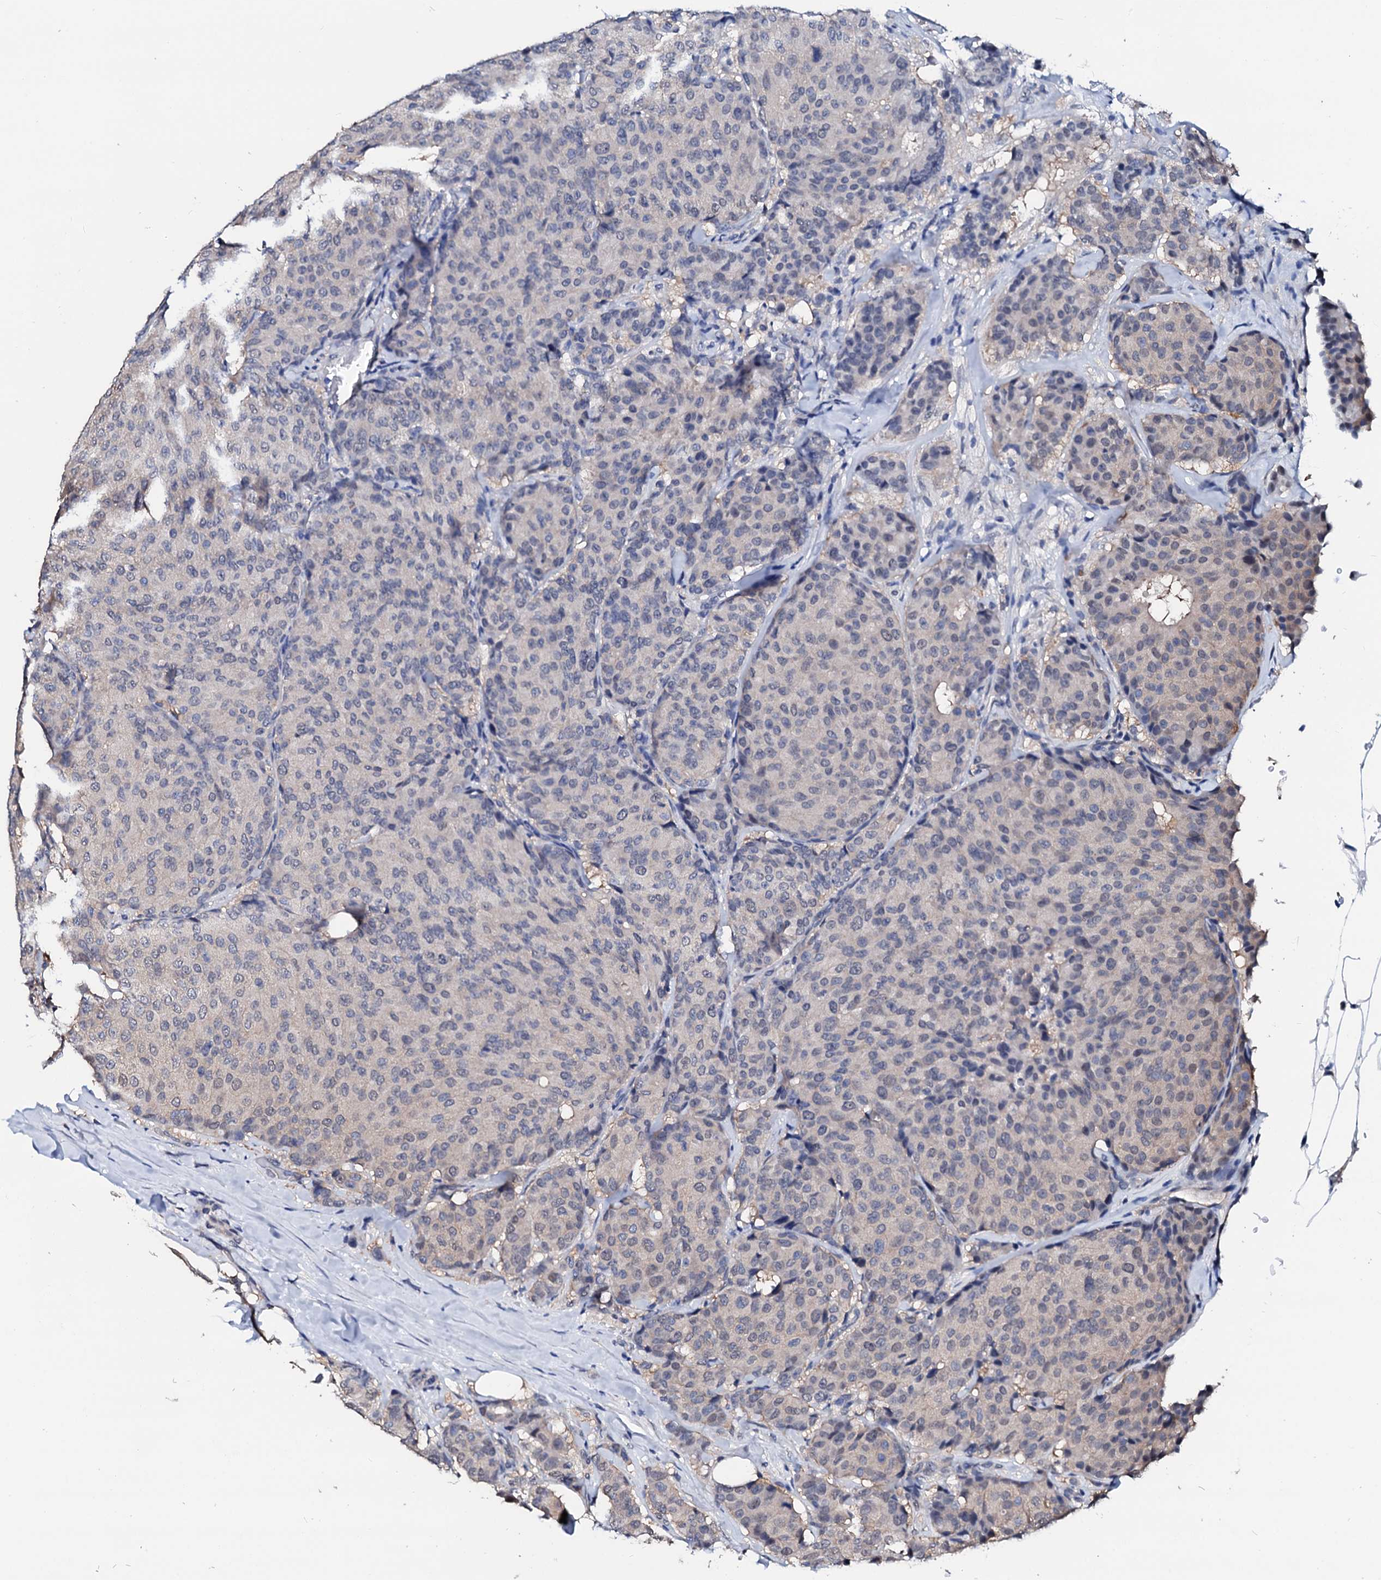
{"staining": {"intensity": "negative", "quantity": "none", "location": "none"}, "tissue": "breast cancer", "cell_type": "Tumor cells", "image_type": "cancer", "snomed": [{"axis": "morphology", "description": "Duct carcinoma"}, {"axis": "topography", "description": "Breast"}], "caption": "The micrograph reveals no staining of tumor cells in breast intraductal carcinoma.", "gene": "CSN2", "patient": {"sex": "female", "age": 75}}